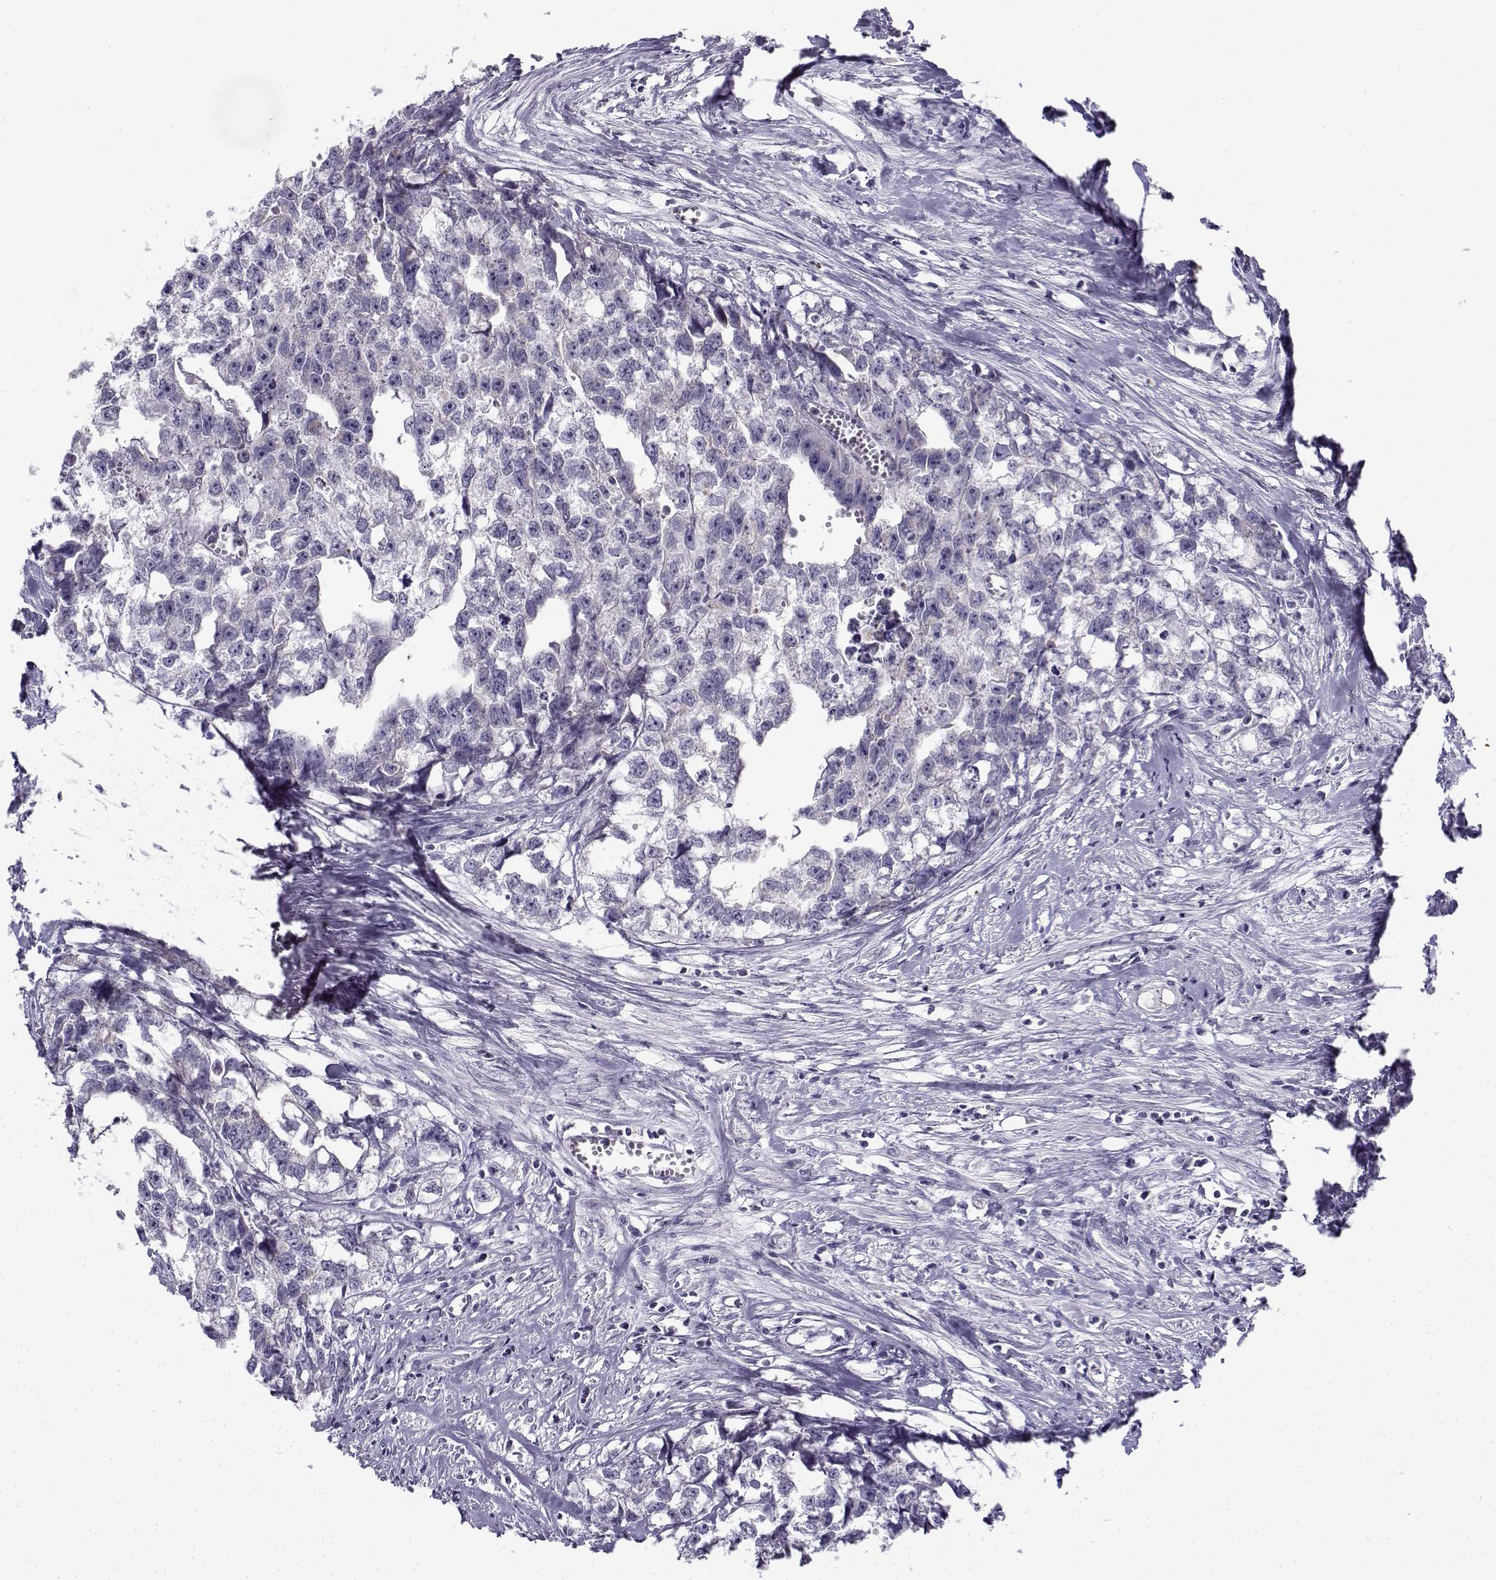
{"staining": {"intensity": "negative", "quantity": "none", "location": "none"}, "tissue": "testis cancer", "cell_type": "Tumor cells", "image_type": "cancer", "snomed": [{"axis": "morphology", "description": "Carcinoma, Embryonal, NOS"}, {"axis": "morphology", "description": "Teratoma, malignant, NOS"}, {"axis": "topography", "description": "Testis"}], "caption": "High power microscopy micrograph of an immunohistochemistry histopathology image of testis embryonal carcinoma, revealing no significant expression in tumor cells.", "gene": "FAM166A", "patient": {"sex": "male", "age": 44}}